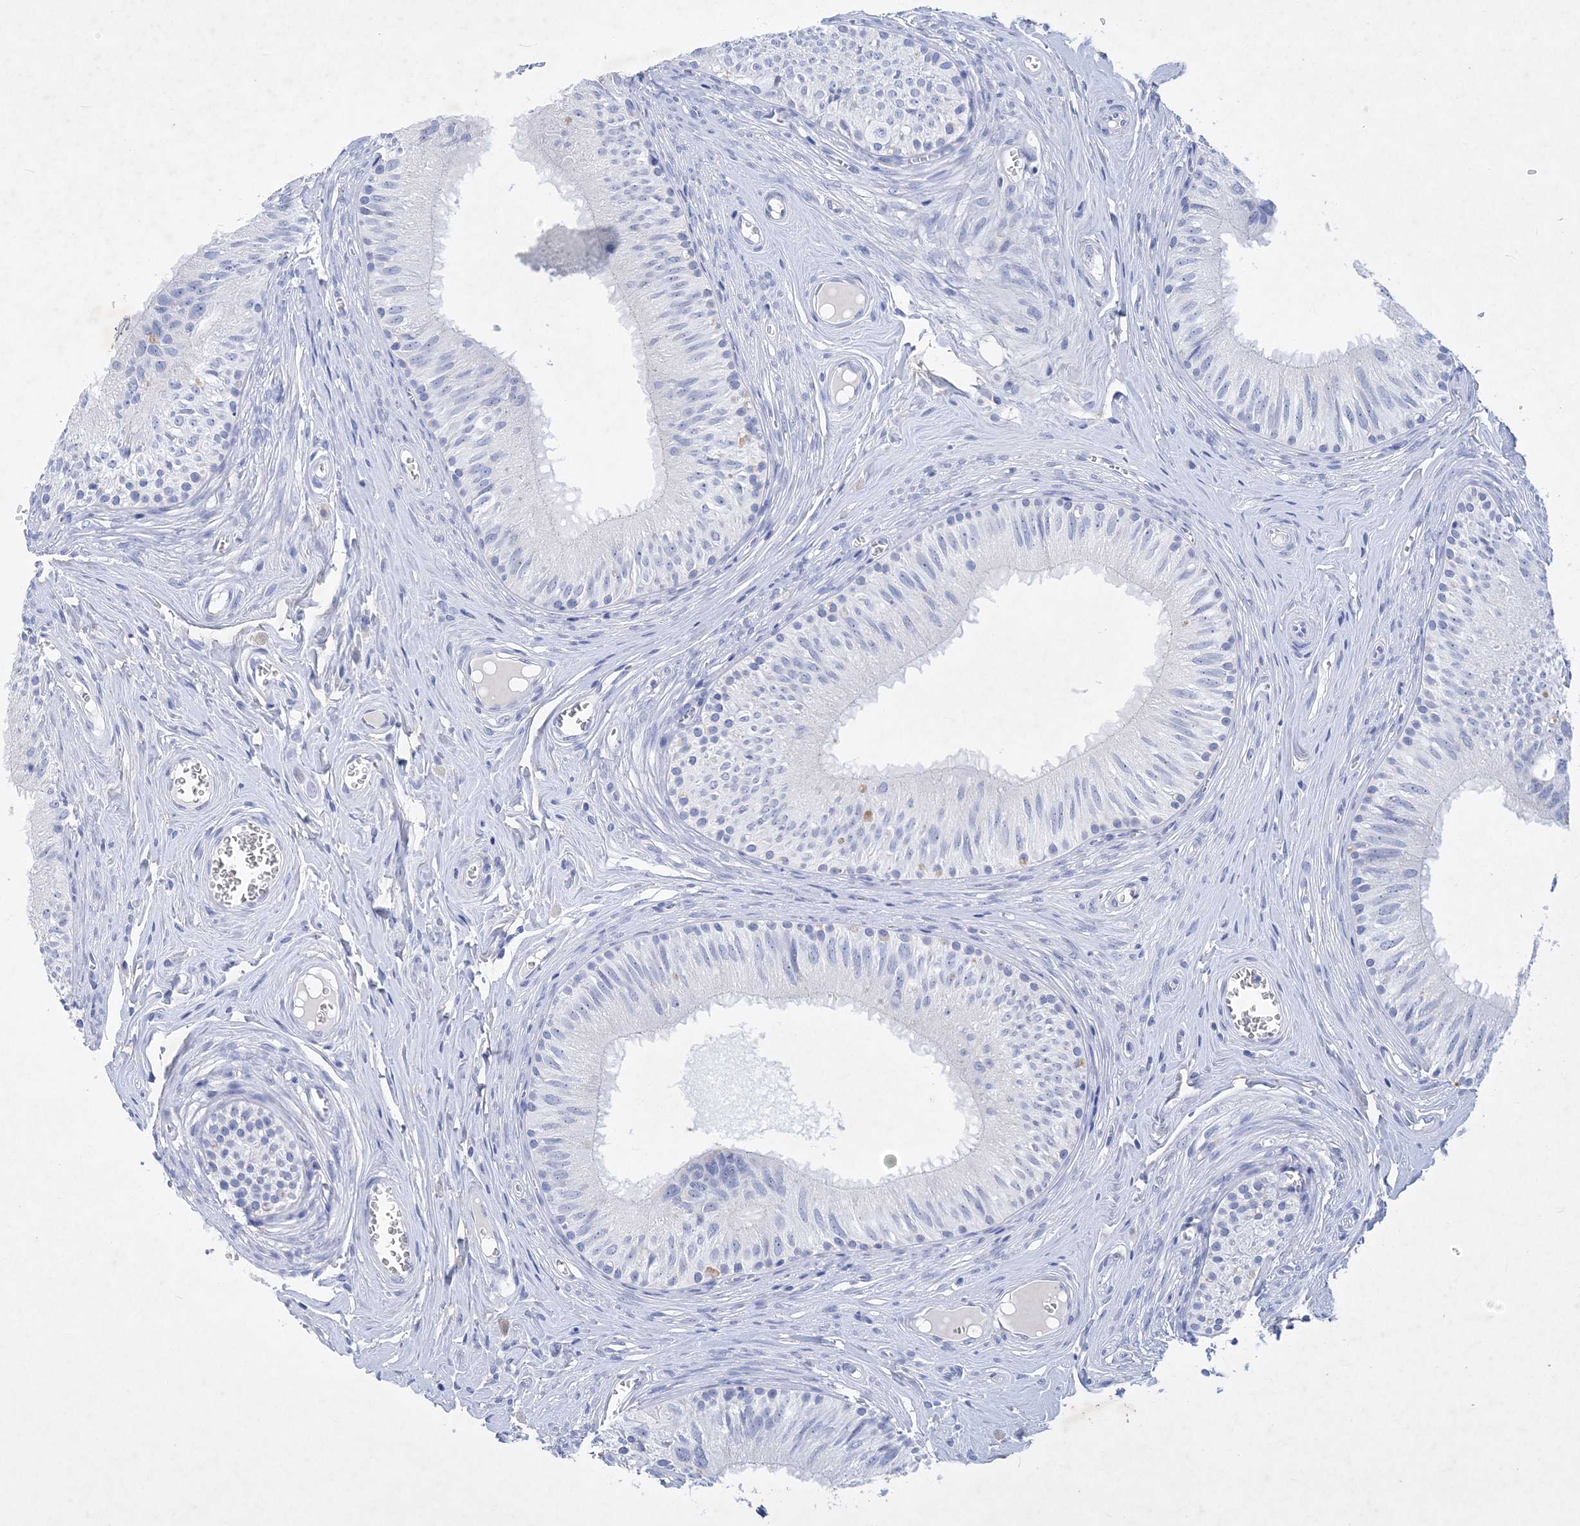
{"staining": {"intensity": "moderate", "quantity": "<25%", "location": "cytoplasmic/membranous"}, "tissue": "epididymis", "cell_type": "Glandular cells", "image_type": "normal", "snomed": [{"axis": "morphology", "description": "Normal tissue, NOS"}, {"axis": "topography", "description": "Epididymis"}], "caption": "Moderate cytoplasmic/membranous protein positivity is identified in approximately <25% of glandular cells in epididymis. (DAB (3,3'-diaminobenzidine) IHC with brightfield microscopy, high magnification).", "gene": "COPS8", "patient": {"sex": "male", "age": 46}}